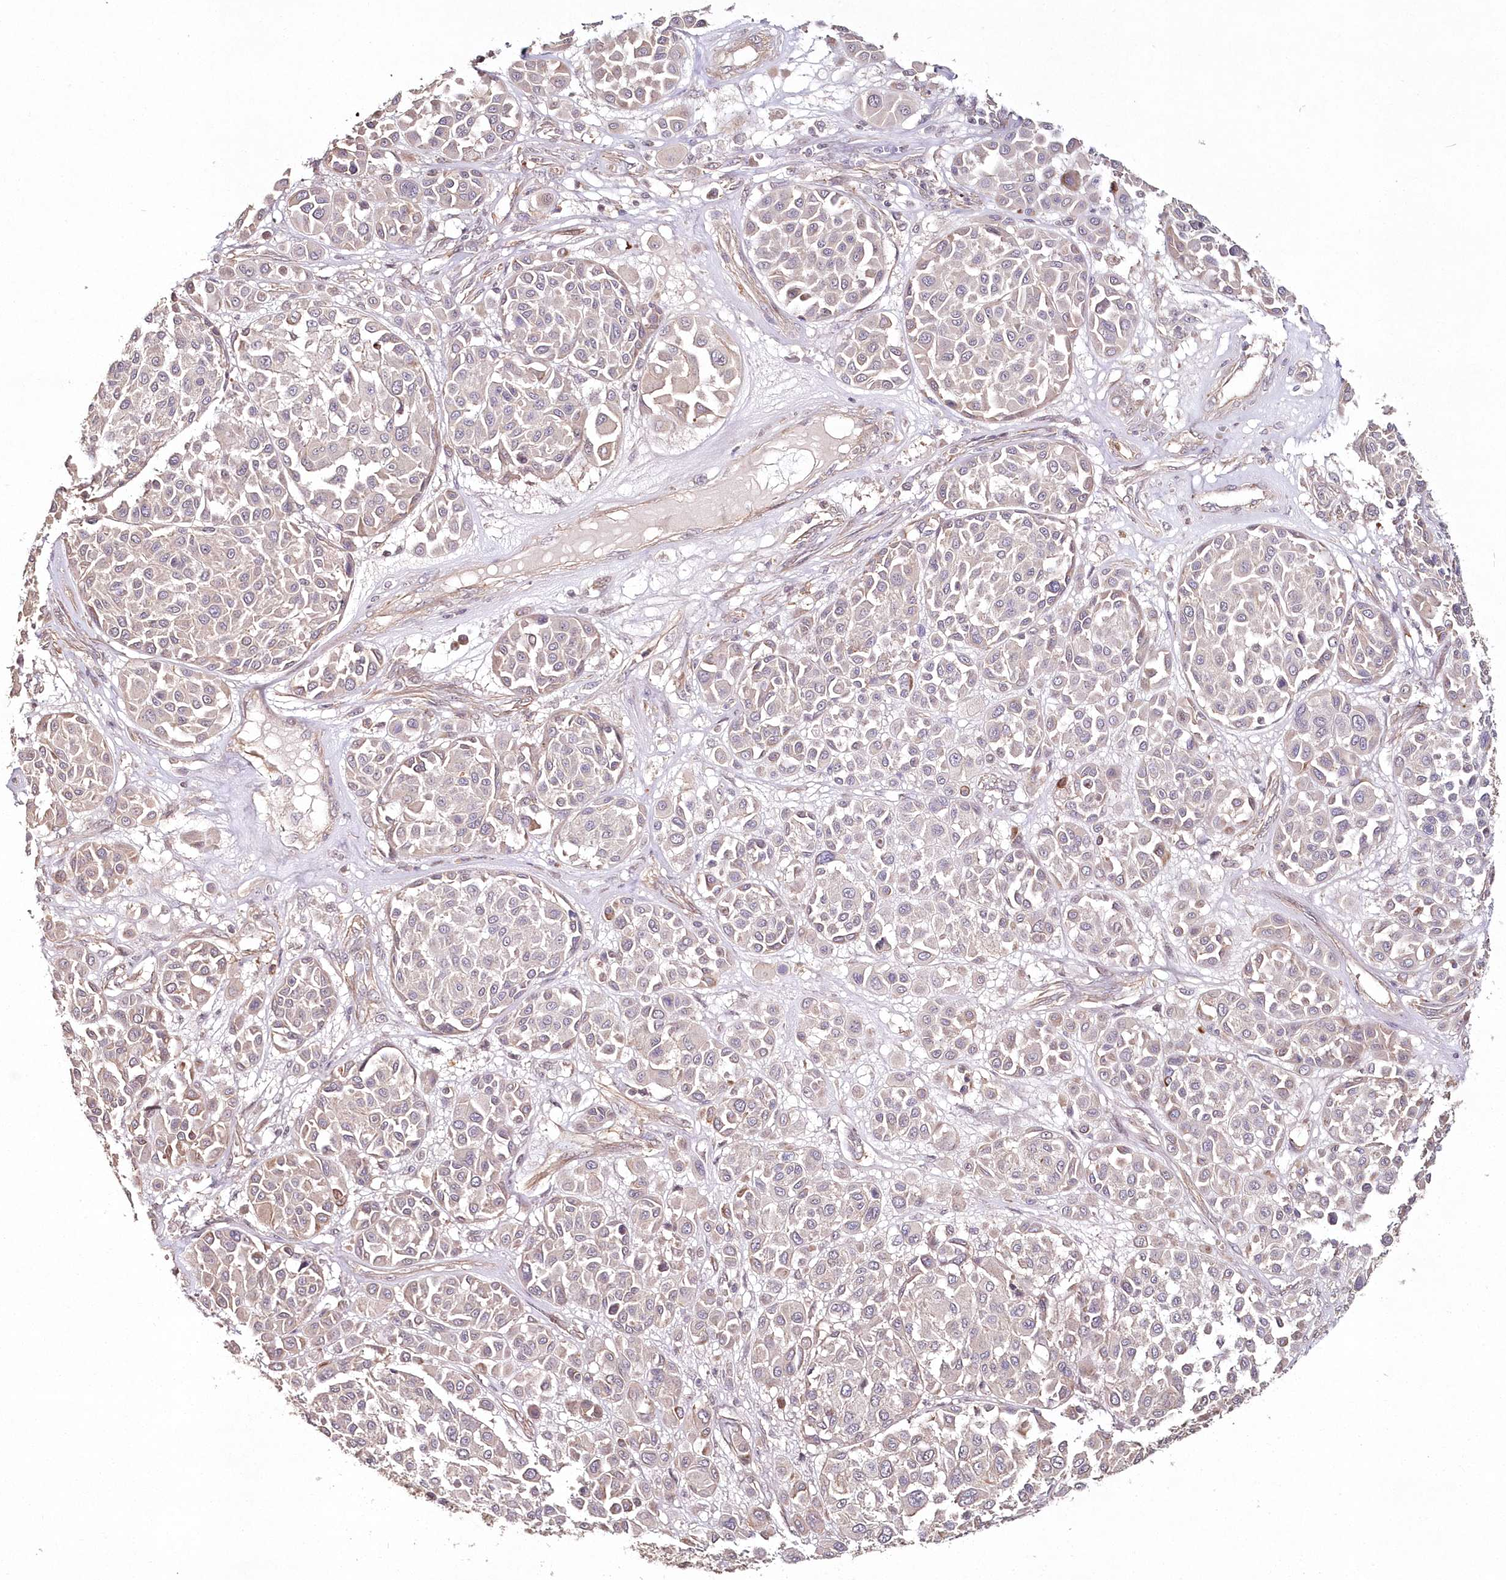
{"staining": {"intensity": "weak", "quantity": "<25%", "location": "cytoplasmic/membranous"}, "tissue": "melanoma", "cell_type": "Tumor cells", "image_type": "cancer", "snomed": [{"axis": "morphology", "description": "Malignant melanoma, Metastatic site"}, {"axis": "topography", "description": "Soft tissue"}], "caption": "DAB immunohistochemical staining of malignant melanoma (metastatic site) exhibits no significant staining in tumor cells. (Brightfield microscopy of DAB (3,3'-diaminobenzidine) immunohistochemistry (IHC) at high magnification).", "gene": "HYCC2", "patient": {"sex": "male", "age": 41}}